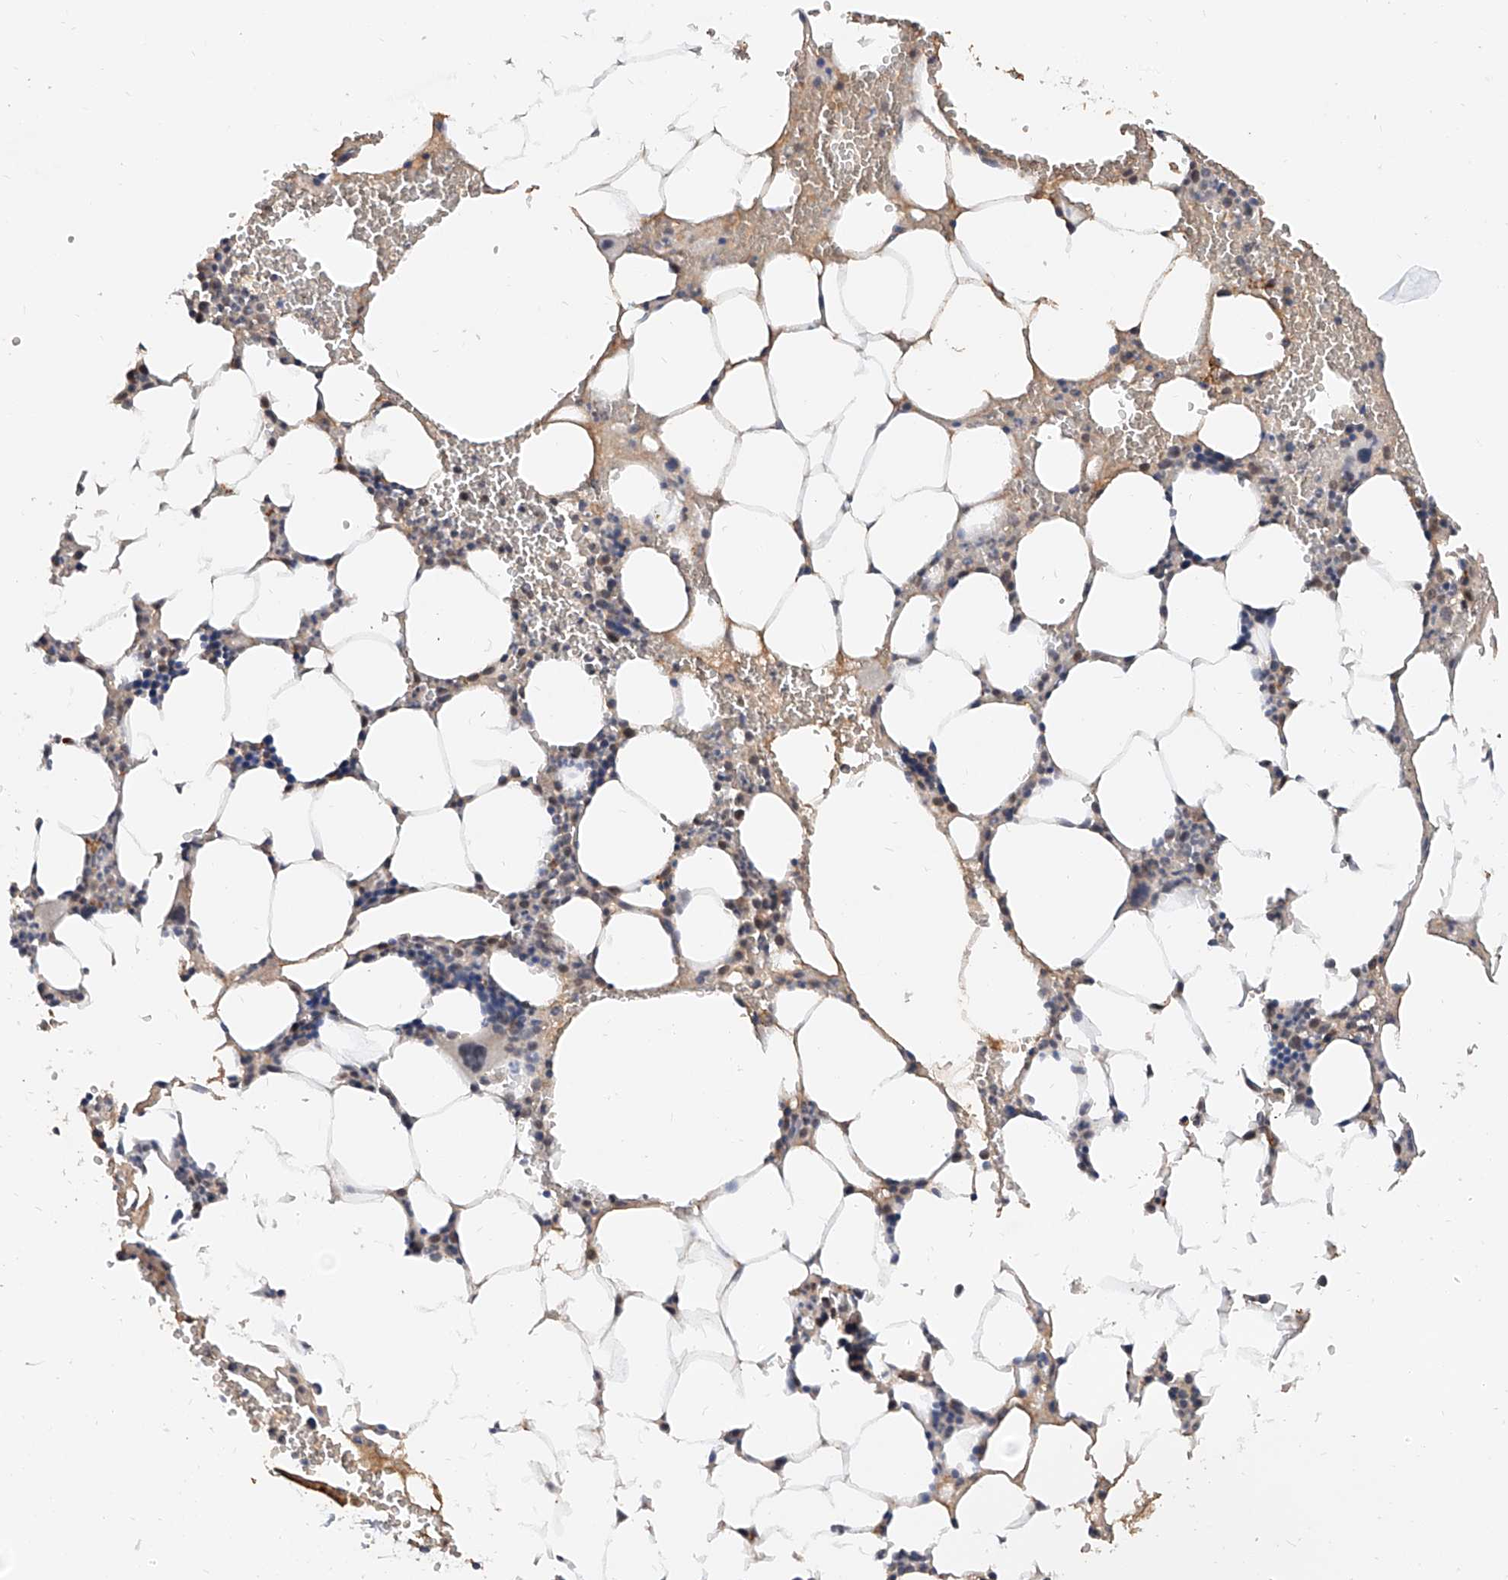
{"staining": {"intensity": "weak", "quantity": "<25%", "location": "cytoplasmic/membranous"}, "tissue": "bone marrow", "cell_type": "Hematopoietic cells", "image_type": "normal", "snomed": [{"axis": "morphology", "description": "Normal tissue, NOS"}, {"axis": "morphology", "description": "Inflammation, NOS"}, {"axis": "topography", "description": "Bone marrow"}], "caption": "Protein analysis of unremarkable bone marrow demonstrates no significant positivity in hematopoietic cells. Brightfield microscopy of immunohistochemistry stained with DAB (brown) and hematoxylin (blue), captured at high magnification.", "gene": "CARMIL3", "patient": {"sex": "female", "age": 78}}